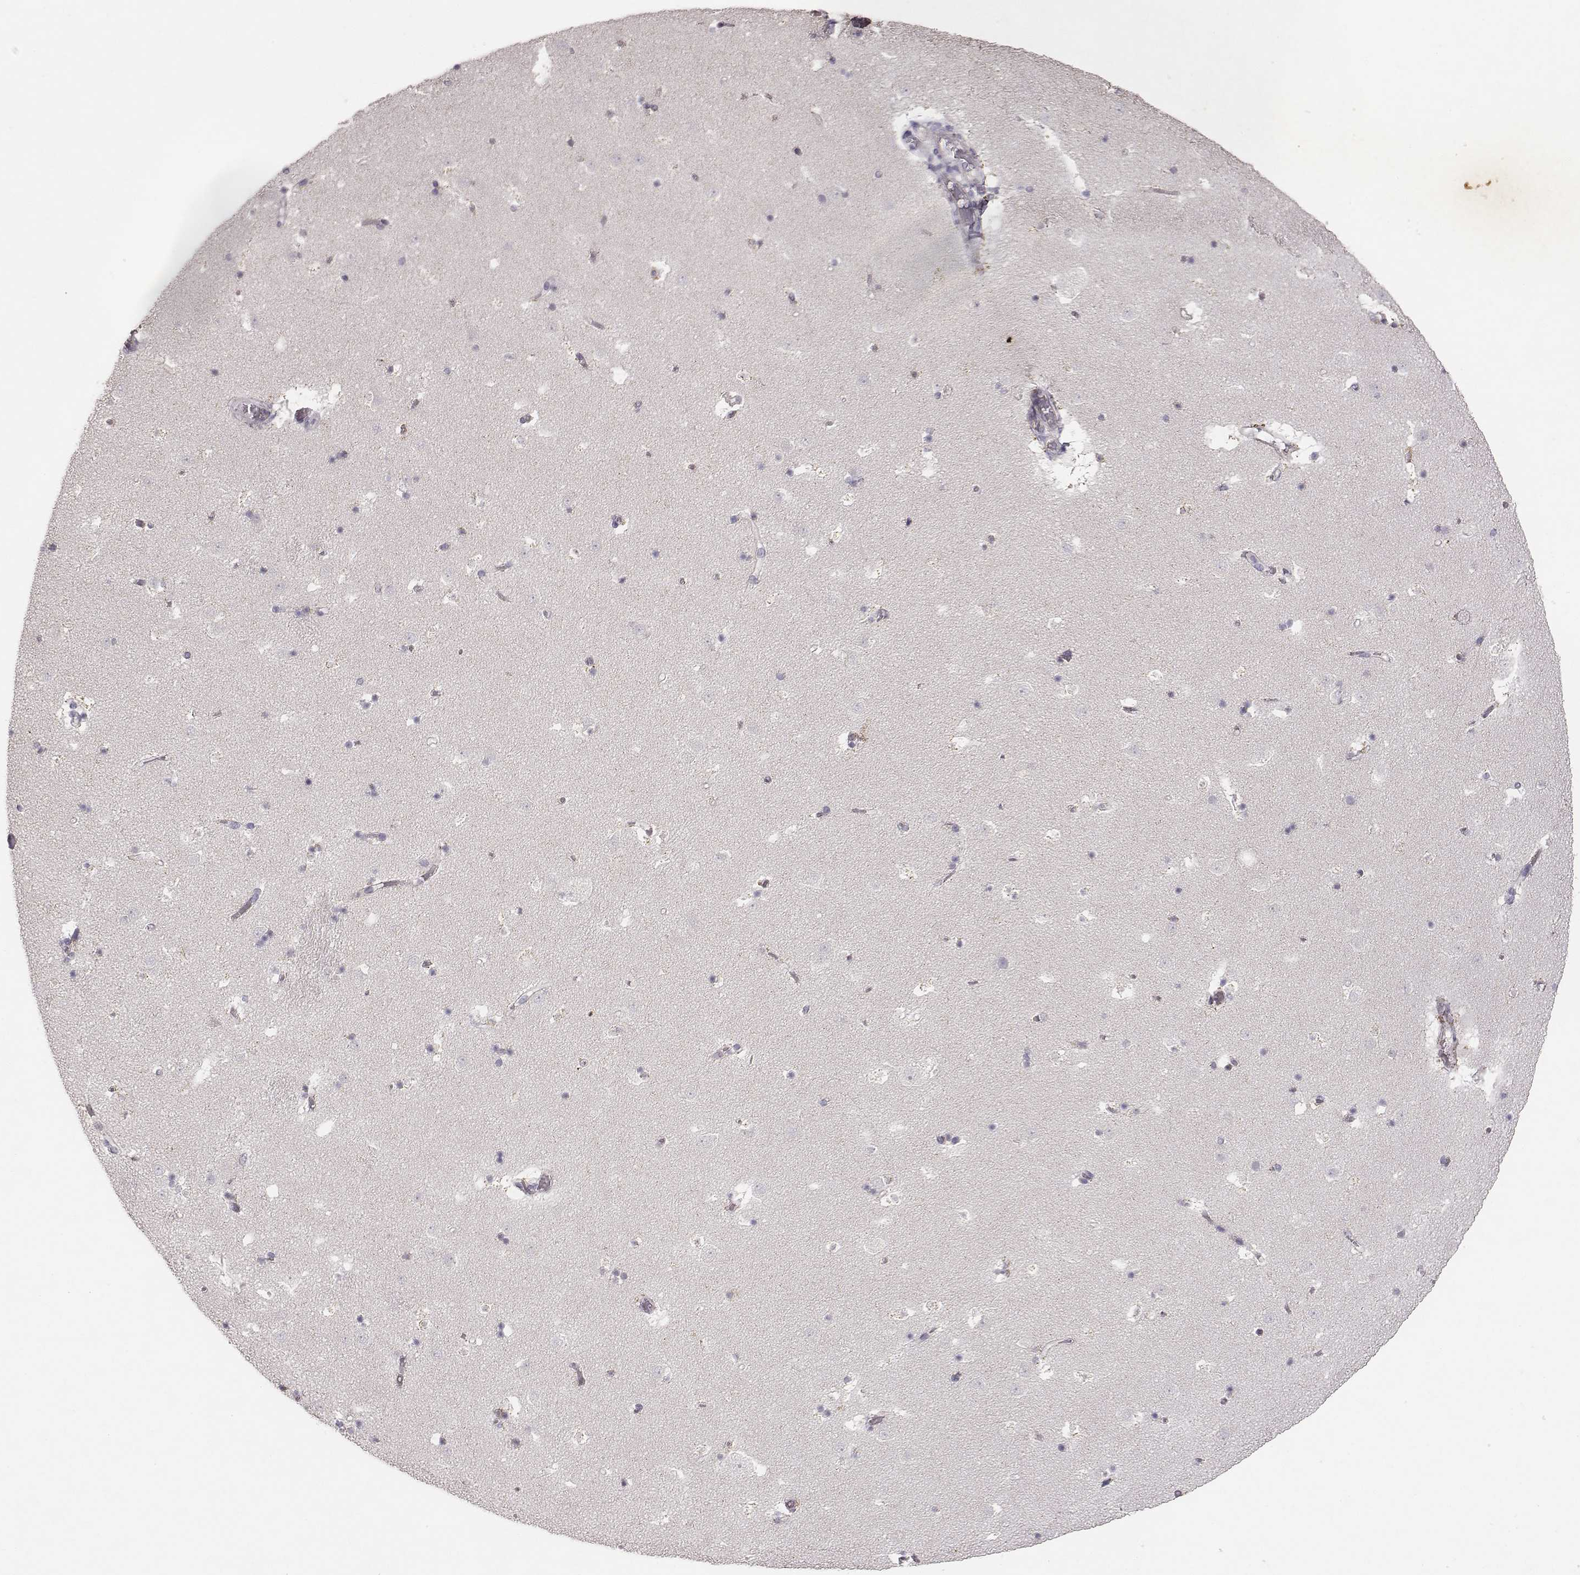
{"staining": {"intensity": "negative", "quantity": "none", "location": "none"}, "tissue": "caudate", "cell_type": "Glial cells", "image_type": "normal", "snomed": [{"axis": "morphology", "description": "Normal tissue, NOS"}, {"axis": "topography", "description": "Lateral ventricle wall"}], "caption": "There is no significant staining in glial cells of caudate. (DAB (3,3'-diaminobenzidine) immunohistochemistry with hematoxylin counter stain).", "gene": "ABCD3", "patient": {"sex": "female", "age": 42}}